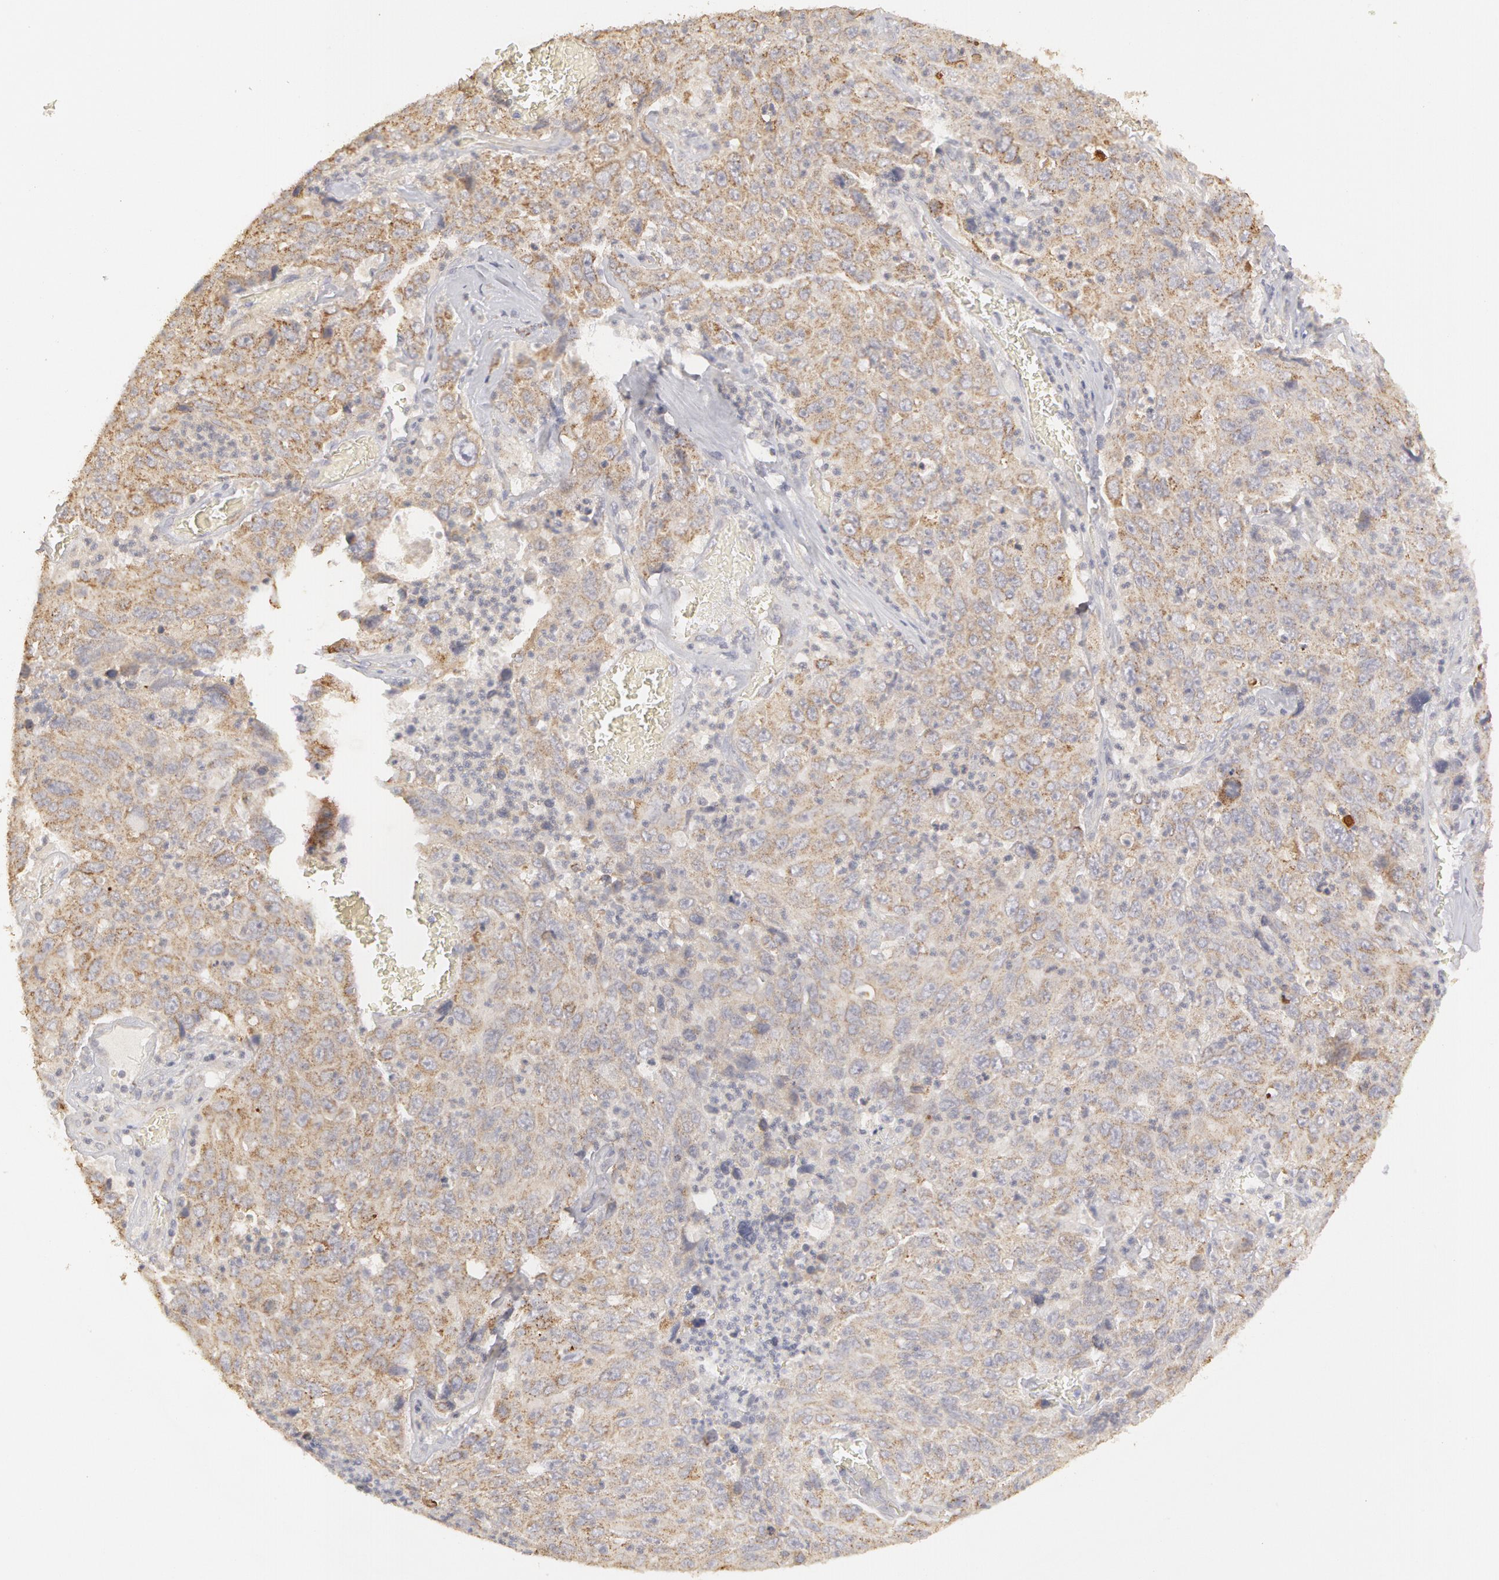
{"staining": {"intensity": "weak", "quantity": "25%-75%", "location": "cytoplasmic/membranous"}, "tissue": "lung cancer", "cell_type": "Tumor cells", "image_type": "cancer", "snomed": [{"axis": "morphology", "description": "Squamous cell carcinoma, NOS"}, {"axis": "topography", "description": "Lung"}], "caption": "A micrograph of lung squamous cell carcinoma stained for a protein demonstrates weak cytoplasmic/membranous brown staining in tumor cells.", "gene": "ADPRH", "patient": {"sex": "male", "age": 64}}